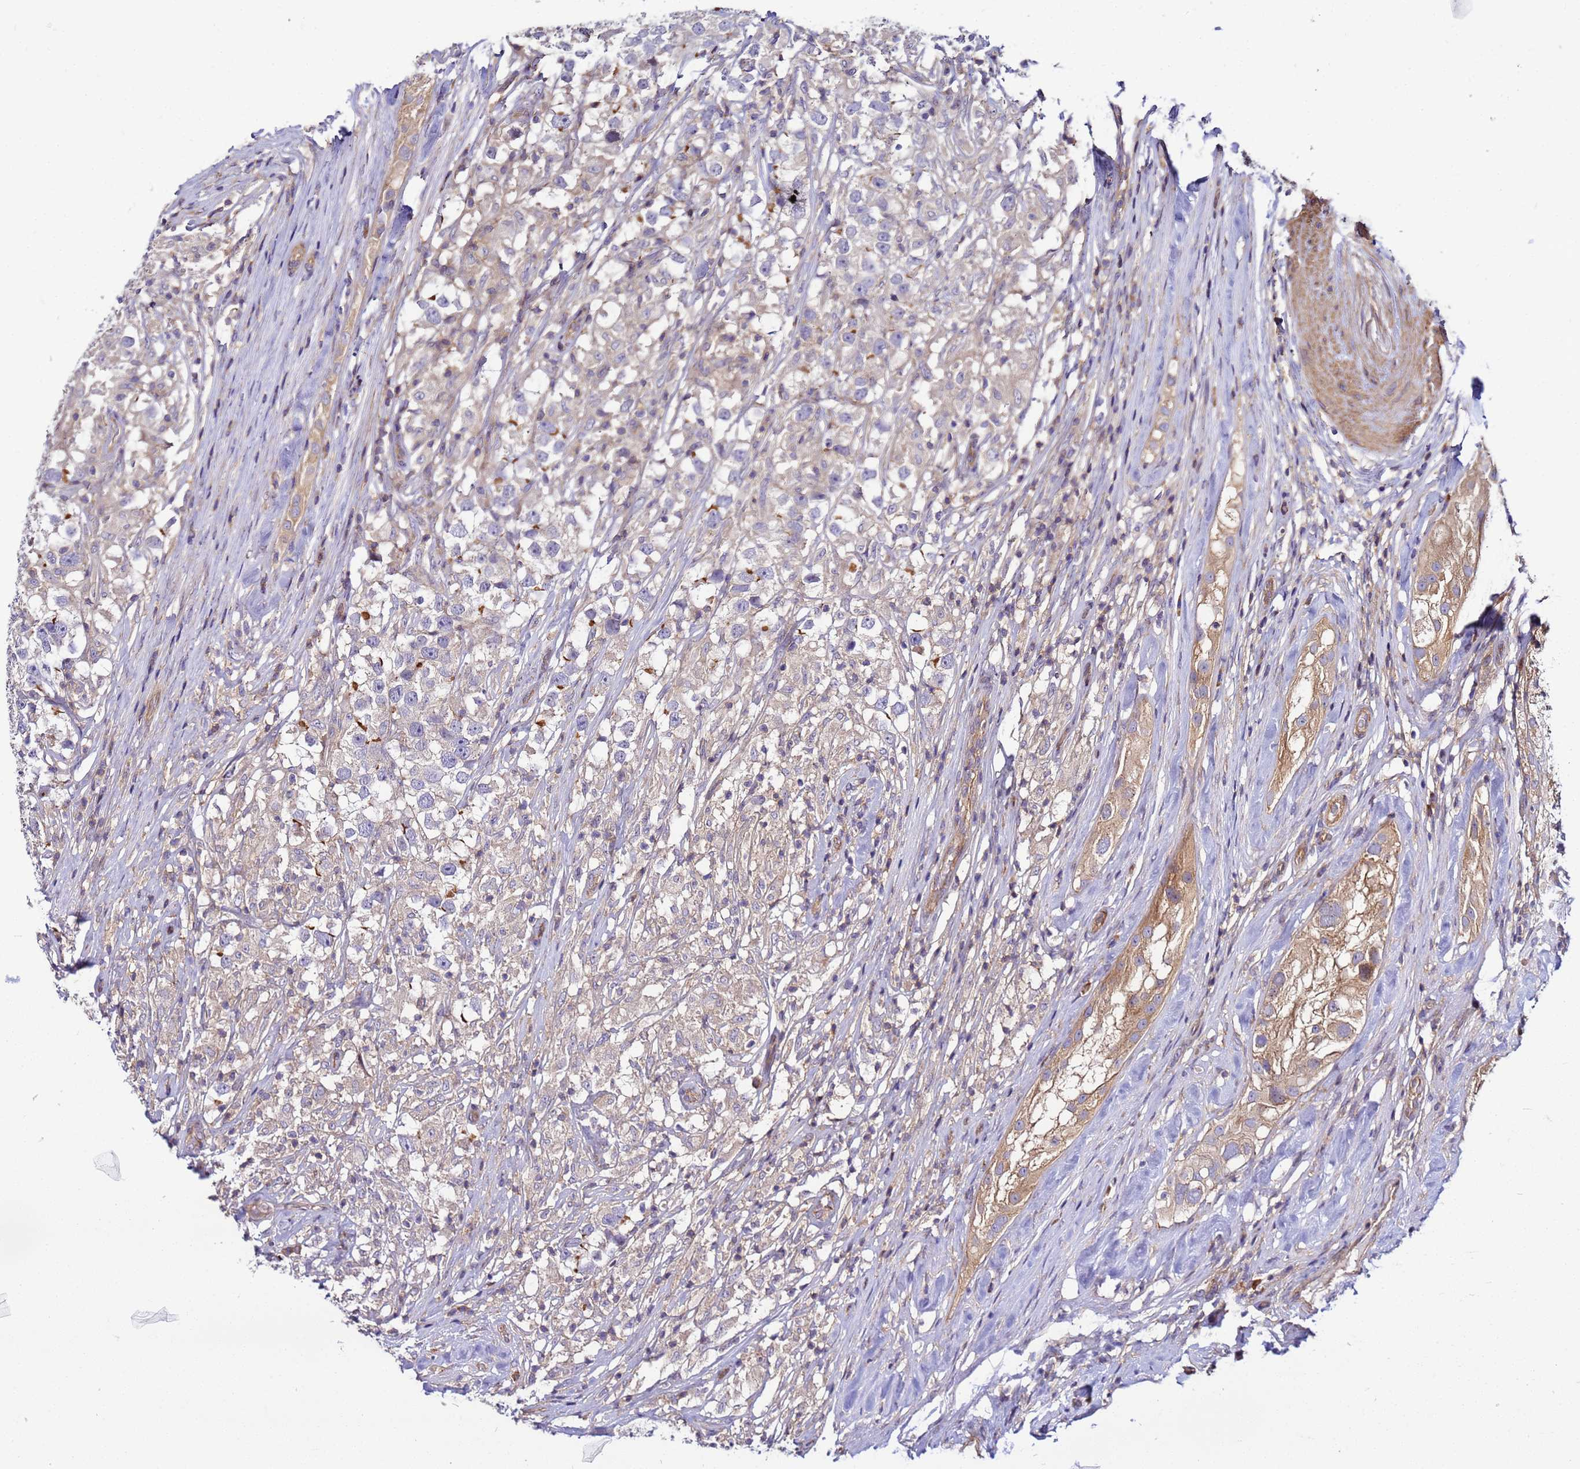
{"staining": {"intensity": "moderate", "quantity": "<25%", "location": "cytoplasmic/membranous"}, "tissue": "testis cancer", "cell_type": "Tumor cells", "image_type": "cancer", "snomed": [{"axis": "morphology", "description": "Seminoma, NOS"}, {"axis": "topography", "description": "Testis"}], "caption": "Immunohistochemistry (IHC) of testis cancer (seminoma) displays low levels of moderate cytoplasmic/membranous expression in about <25% of tumor cells.", "gene": "STK38", "patient": {"sex": "male", "age": 46}}